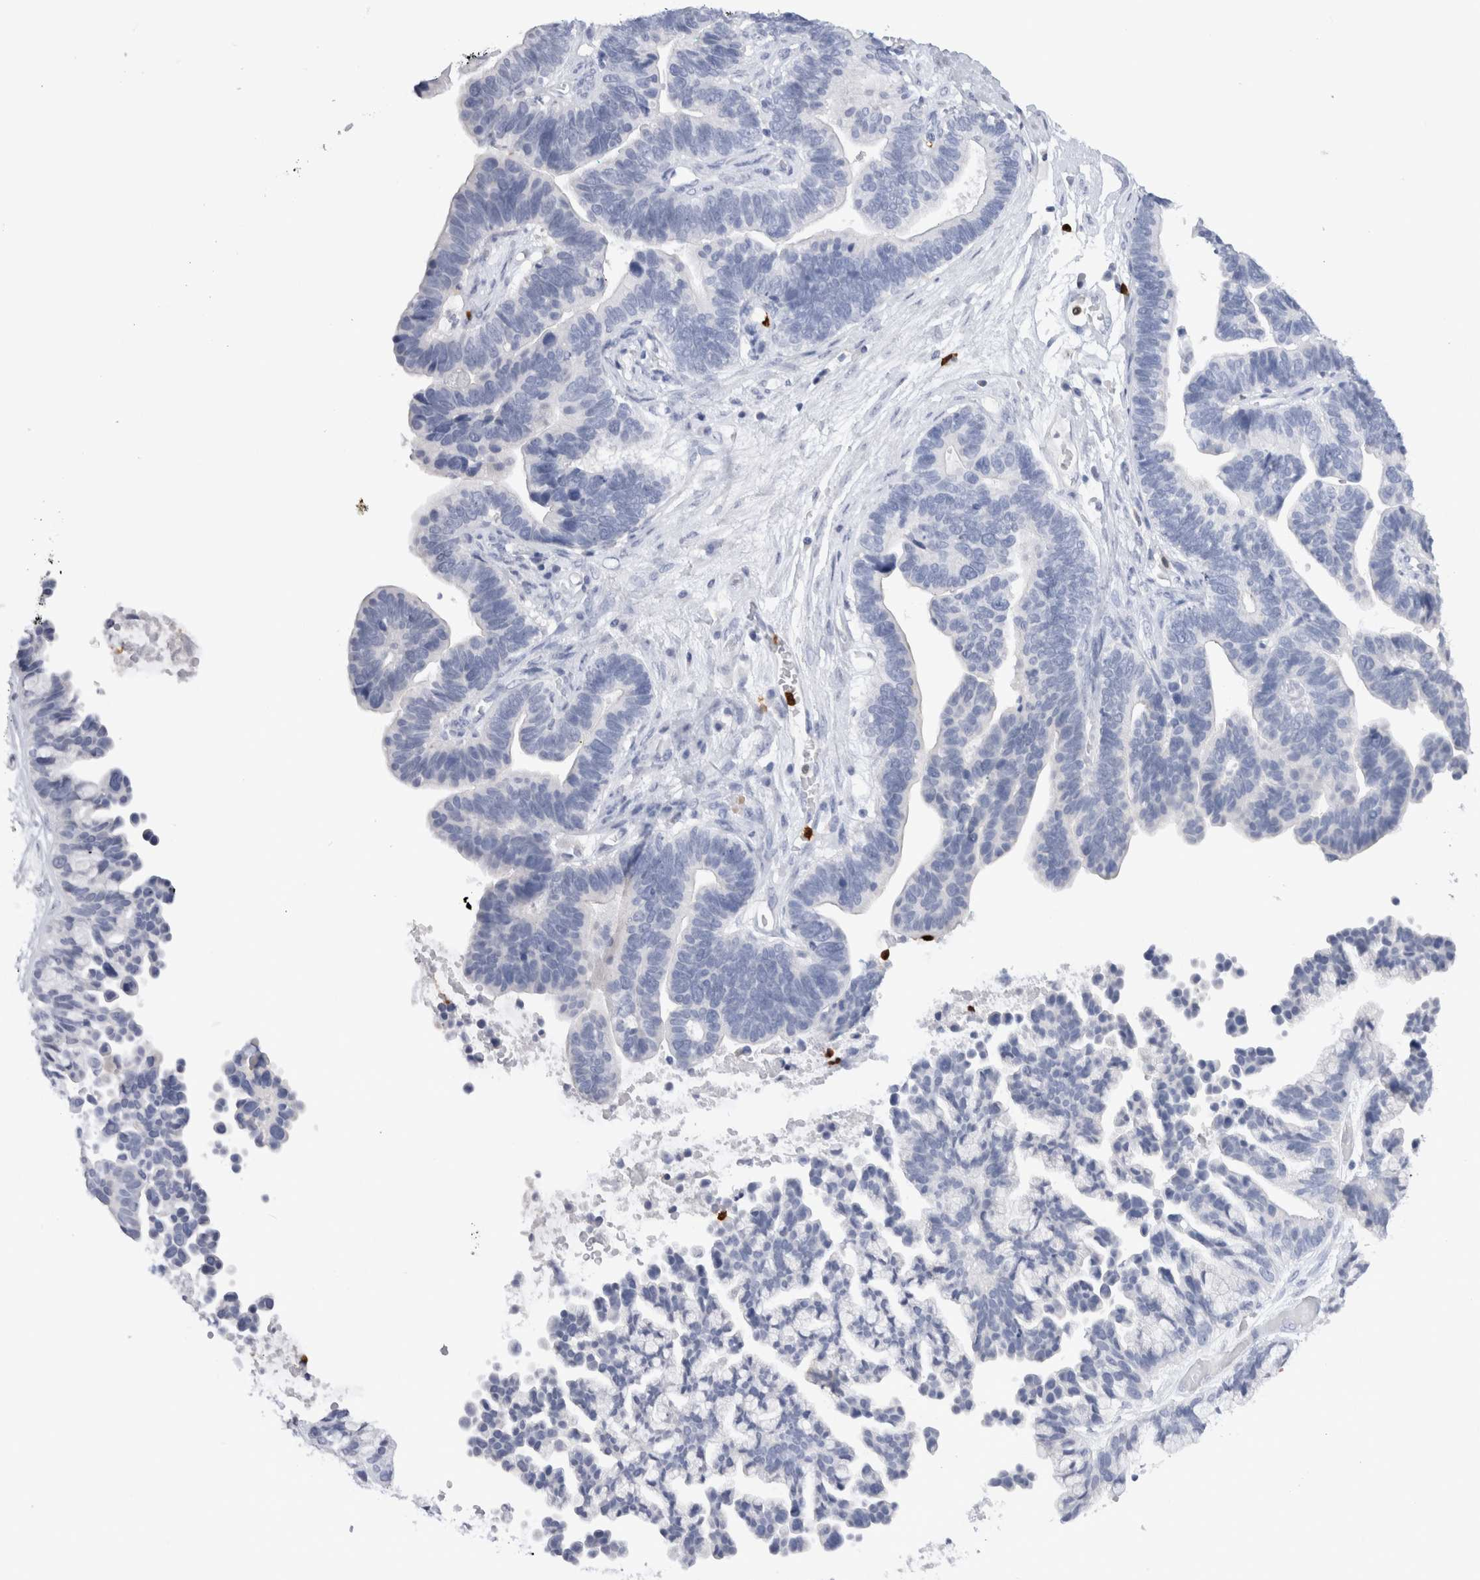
{"staining": {"intensity": "negative", "quantity": "none", "location": "none"}, "tissue": "ovarian cancer", "cell_type": "Tumor cells", "image_type": "cancer", "snomed": [{"axis": "morphology", "description": "Cystadenocarcinoma, serous, NOS"}, {"axis": "topography", "description": "Ovary"}], "caption": "The immunohistochemistry micrograph has no significant expression in tumor cells of ovarian cancer (serous cystadenocarcinoma) tissue. (IHC, brightfield microscopy, high magnification).", "gene": "SLC10A5", "patient": {"sex": "female", "age": 56}}